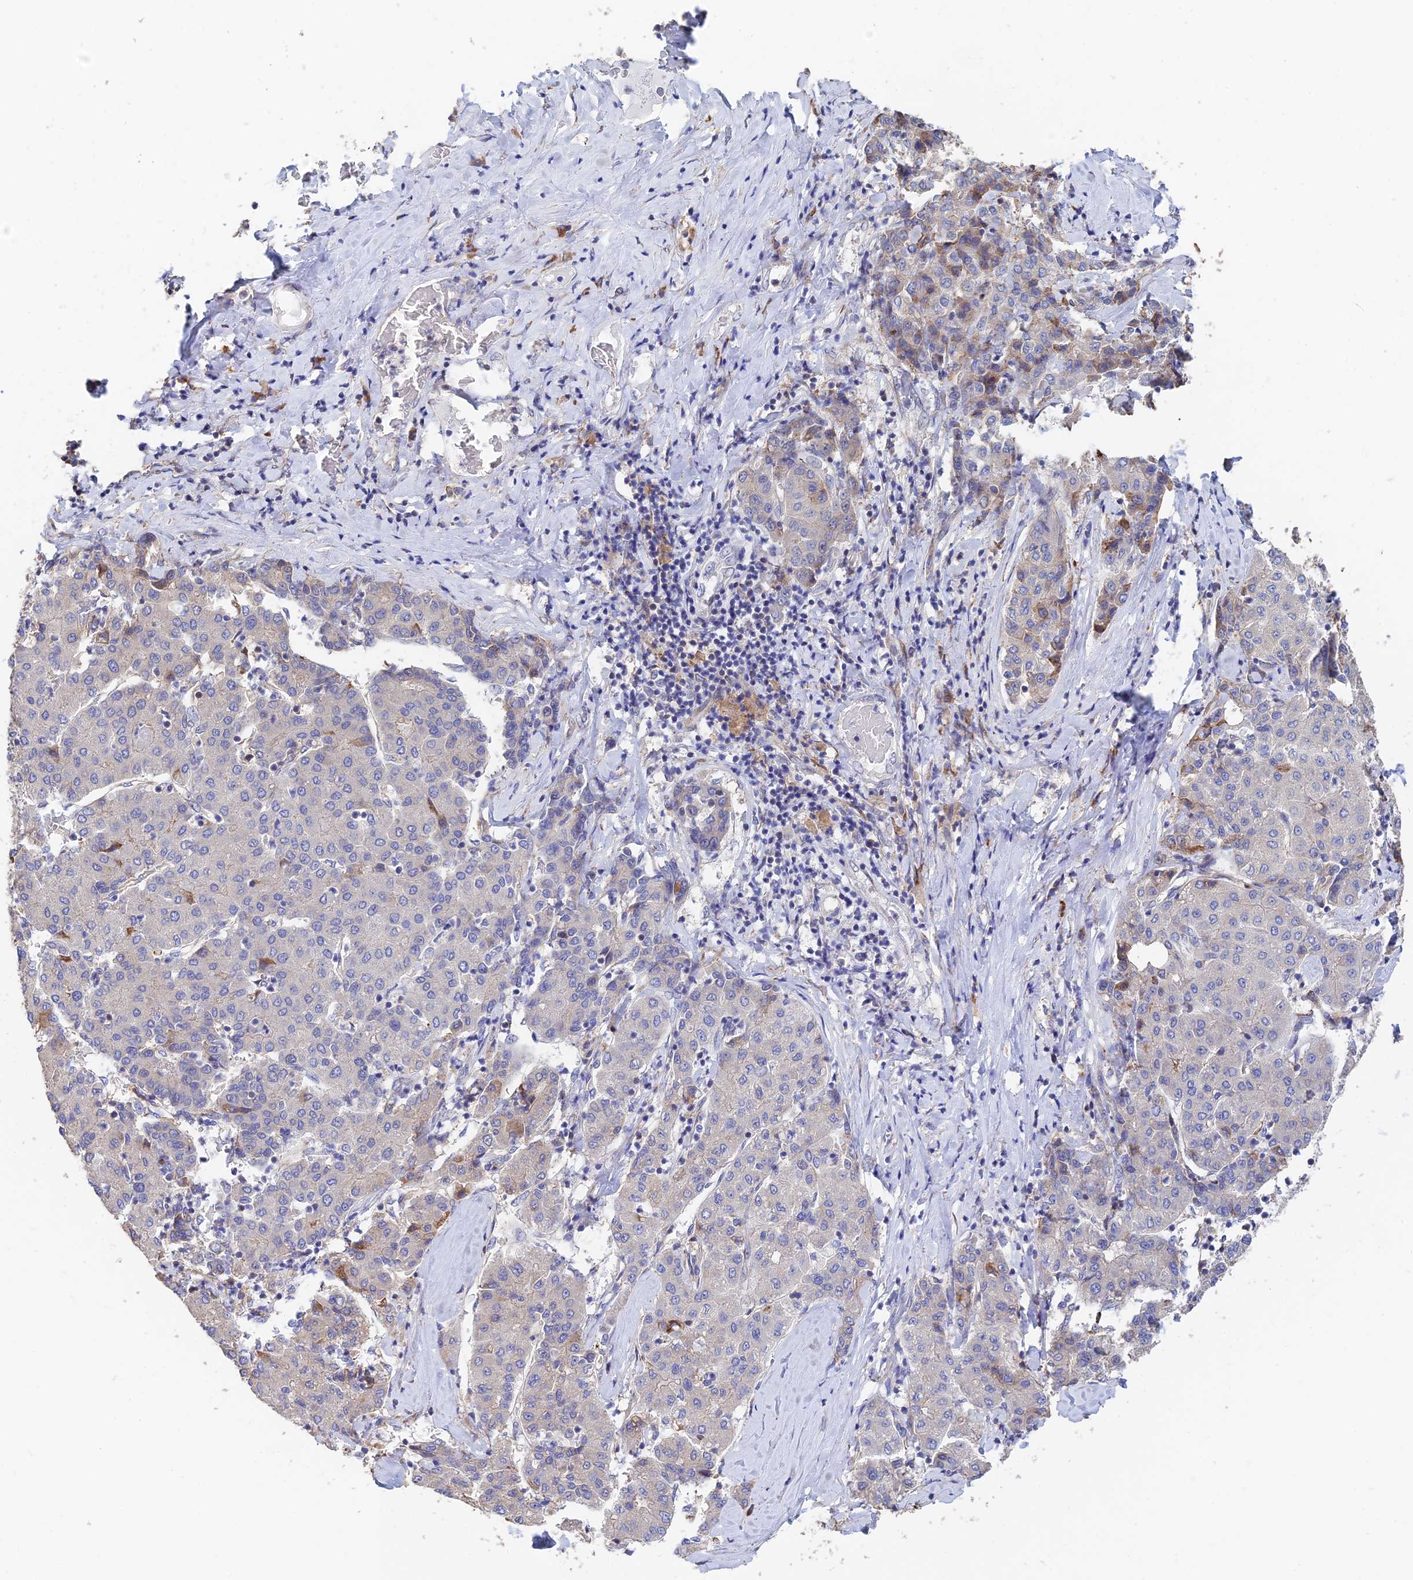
{"staining": {"intensity": "negative", "quantity": "none", "location": "none"}, "tissue": "liver cancer", "cell_type": "Tumor cells", "image_type": "cancer", "snomed": [{"axis": "morphology", "description": "Carcinoma, Hepatocellular, NOS"}, {"axis": "topography", "description": "Liver"}], "caption": "Photomicrograph shows no significant protein expression in tumor cells of liver cancer.", "gene": "WBP11", "patient": {"sex": "male", "age": 65}}